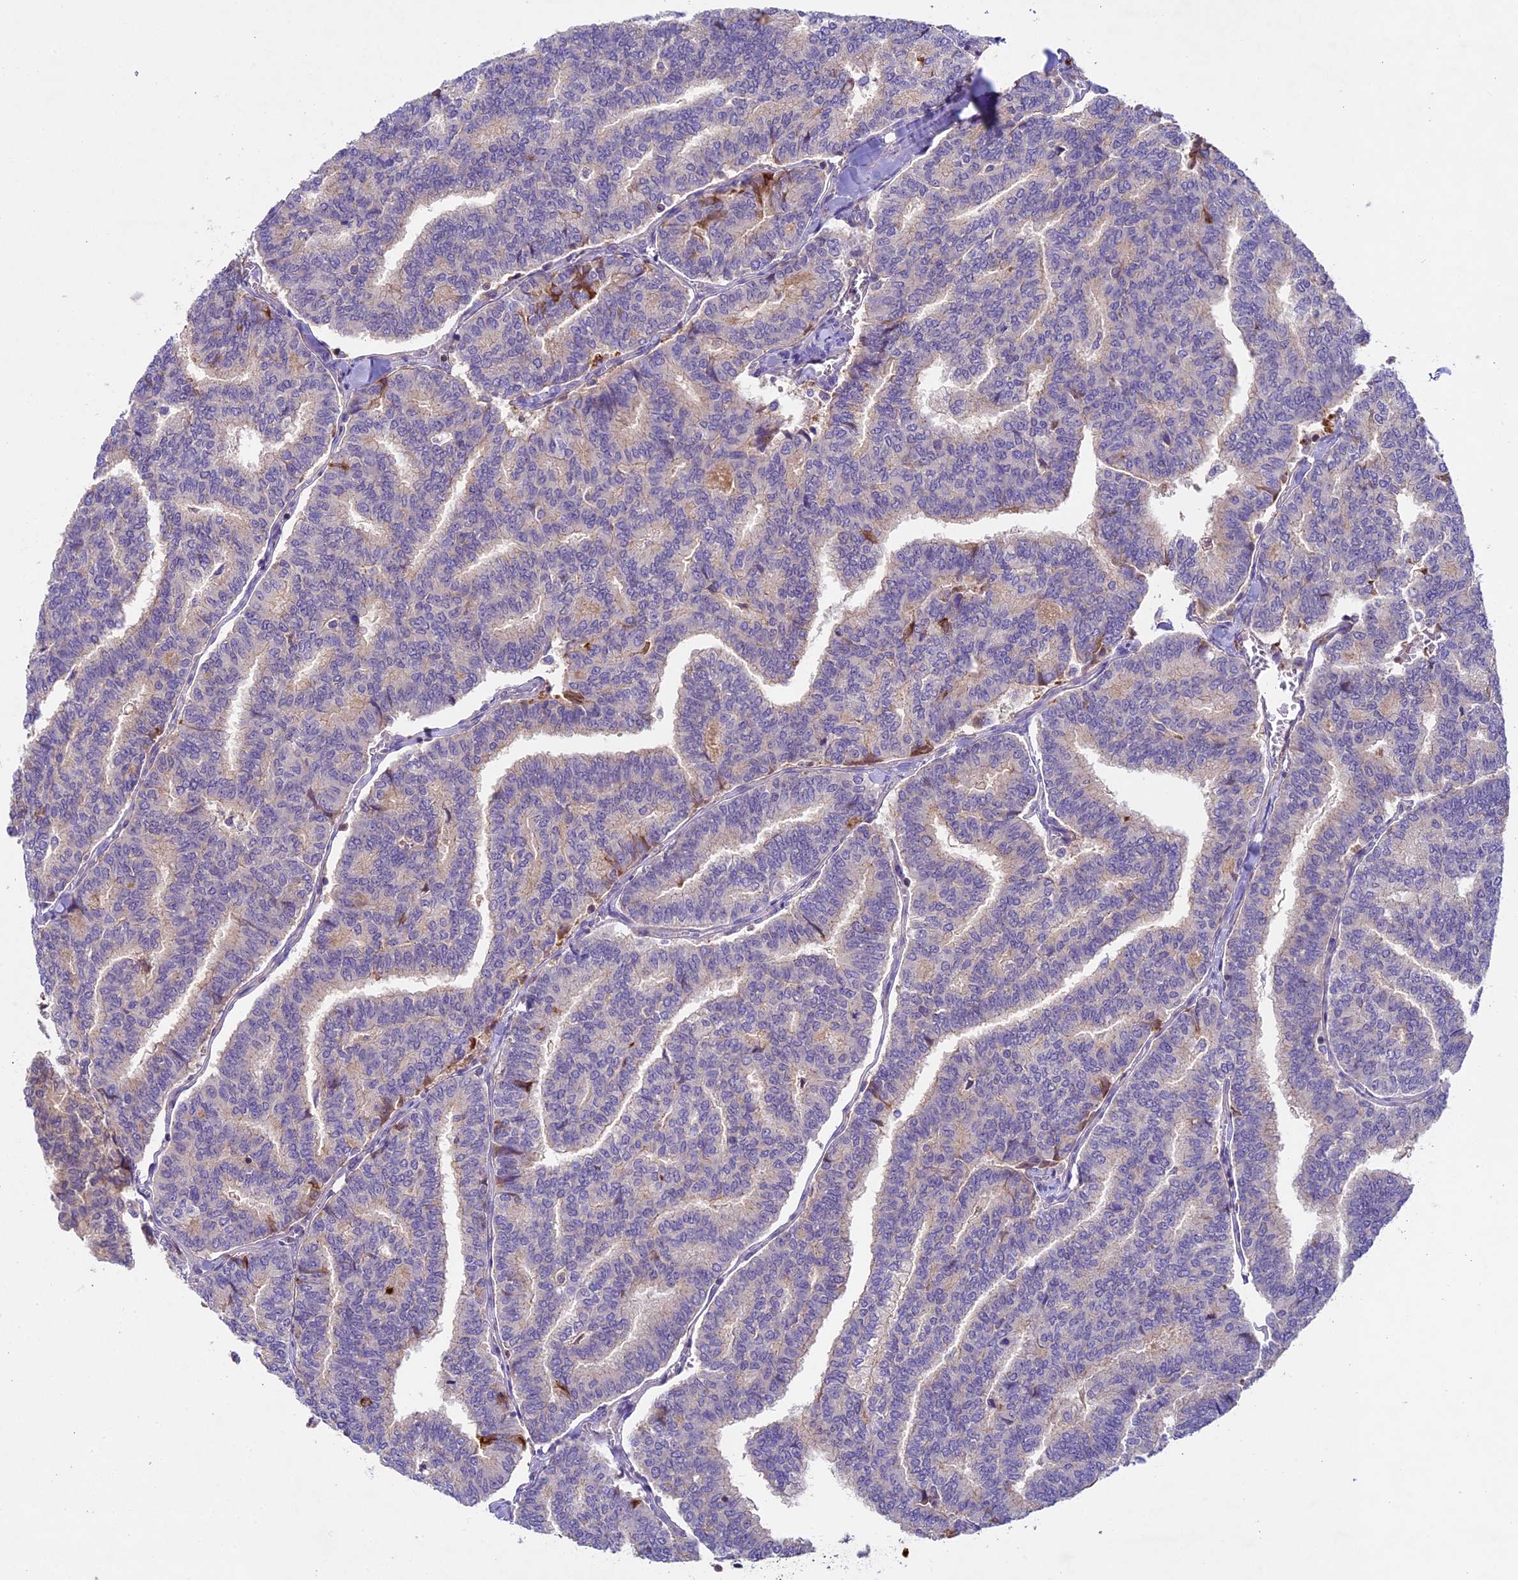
{"staining": {"intensity": "weak", "quantity": "<25%", "location": "cytoplasmic/membranous"}, "tissue": "thyroid cancer", "cell_type": "Tumor cells", "image_type": "cancer", "snomed": [{"axis": "morphology", "description": "Papillary adenocarcinoma, NOS"}, {"axis": "topography", "description": "Thyroid gland"}], "caption": "Thyroid cancer was stained to show a protein in brown. There is no significant positivity in tumor cells. The staining is performed using DAB (3,3'-diaminobenzidine) brown chromogen with nuclei counter-stained in using hematoxylin.", "gene": "TBC1D1", "patient": {"sex": "female", "age": 35}}